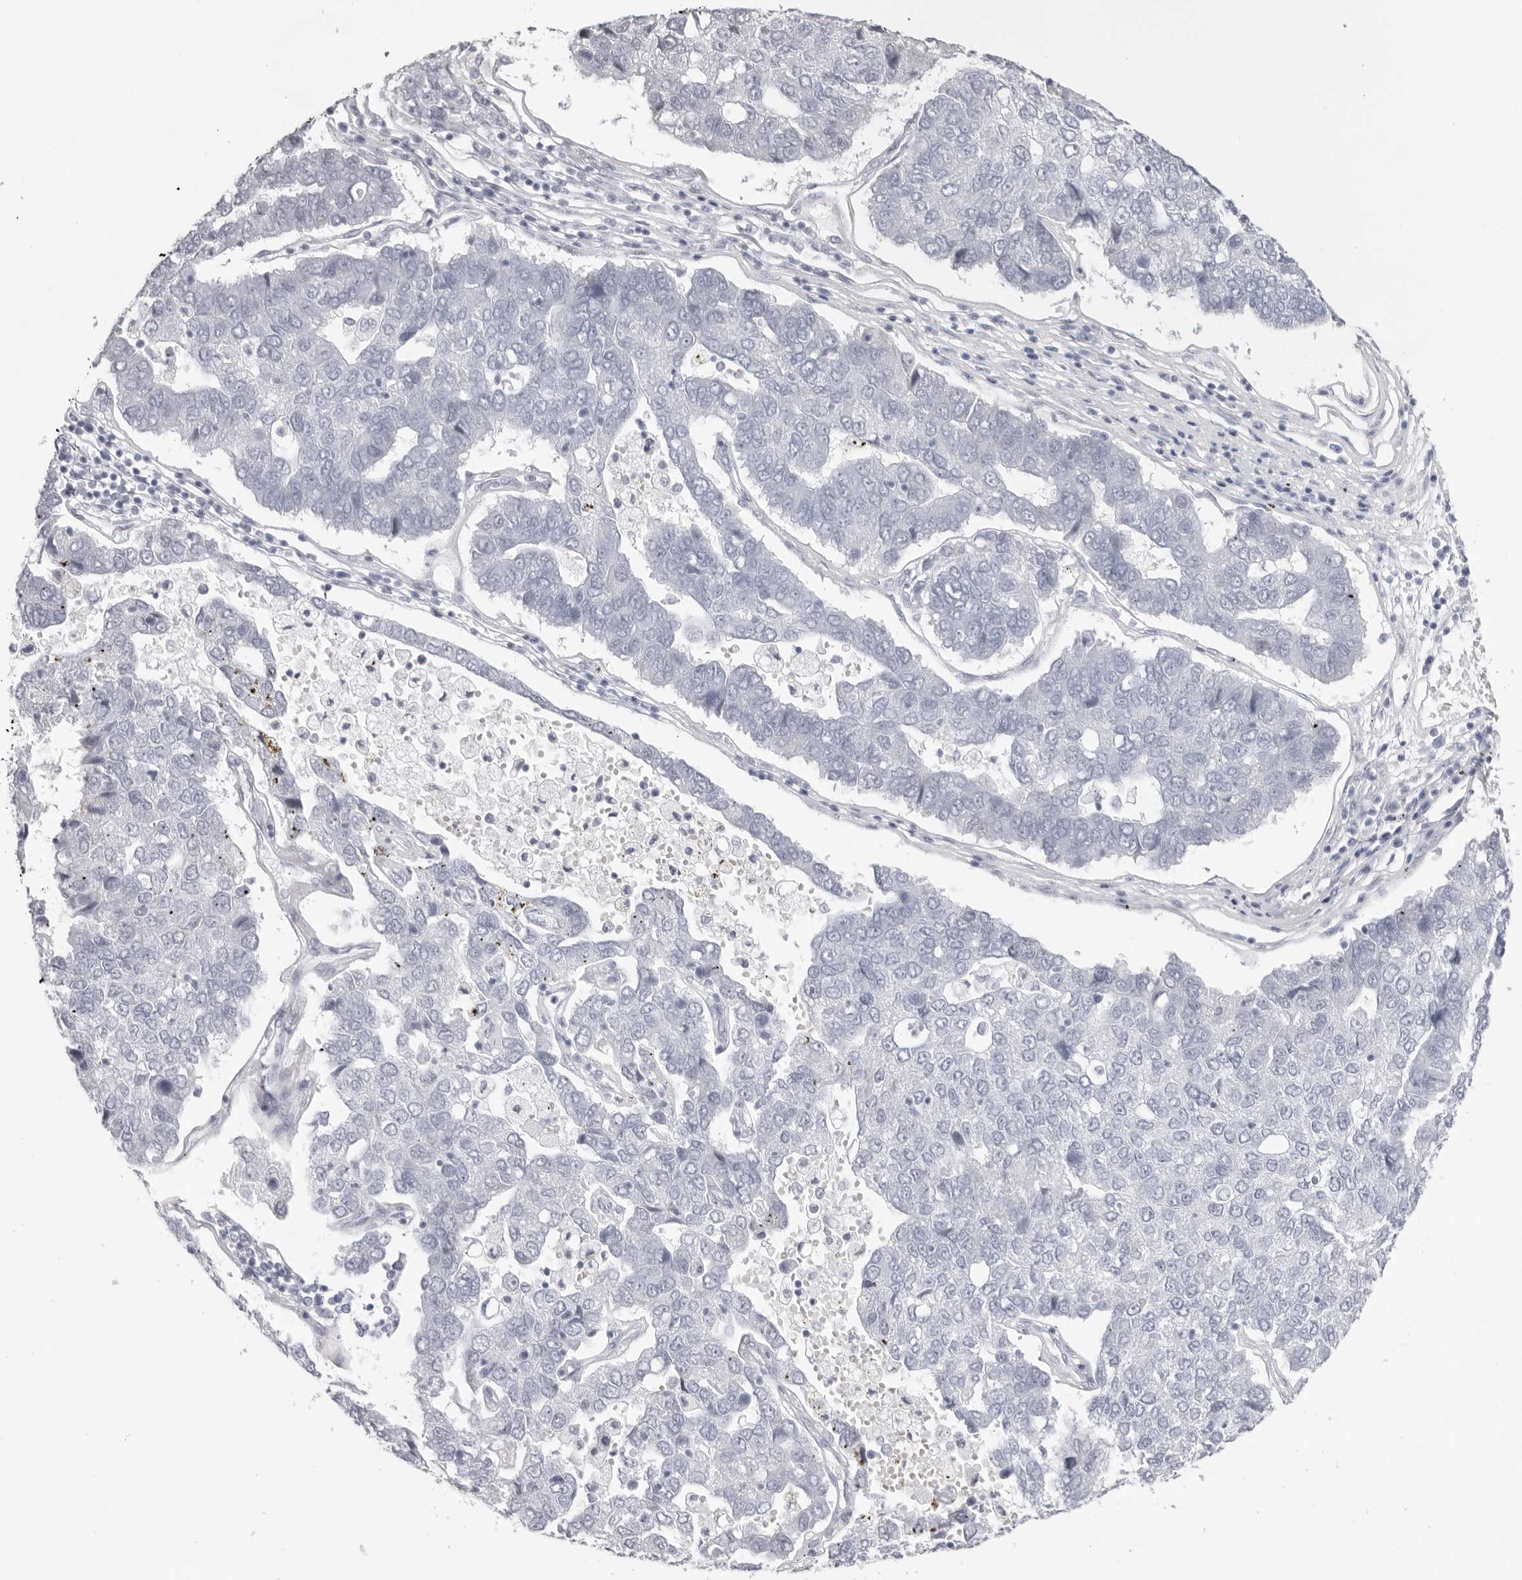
{"staining": {"intensity": "negative", "quantity": "none", "location": "none"}, "tissue": "pancreatic cancer", "cell_type": "Tumor cells", "image_type": "cancer", "snomed": [{"axis": "morphology", "description": "Adenocarcinoma, NOS"}, {"axis": "topography", "description": "Pancreas"}], "caption": "This is a image of IHC staining of adenocarcinoma (pancreatic), which shows no positivity in tumor cells.", "gene": "TMOD4", "patient": {"sex": "female", "age": 61}}